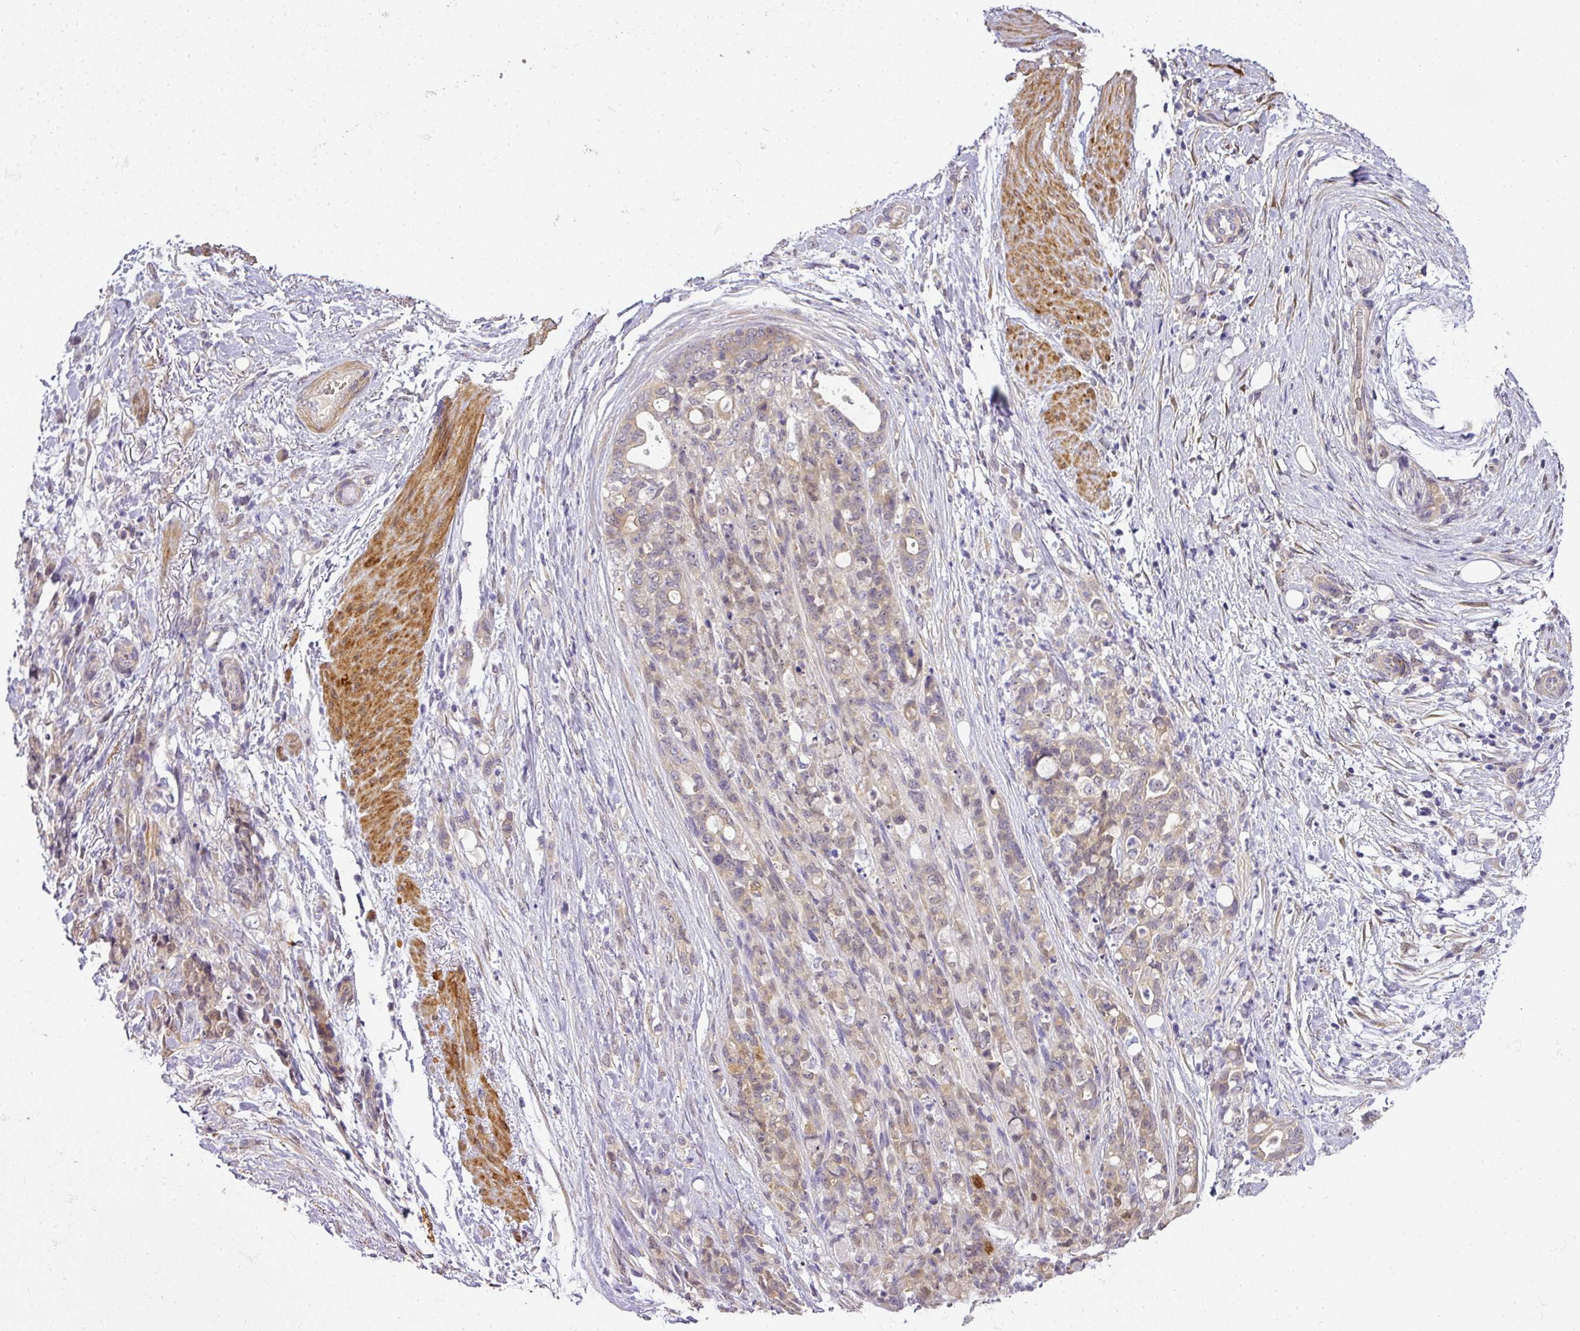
{"staining": {"intensity": "weak", "quantity": "<25%", "location": "cytoplasmic/membranous"}, "tissue": "stomach cancer", "cell_type": "Tumor cells", "image_type": "cancer", "snomed": [{"axis": "morphology", "description": "Normal tissue, NOS"}, {"axis": "morphology", "description": "Adenocarcinoma, NOS"}, {"axis": "topography", "description": "Stomach"}], "caption": "An immunohistochemistry (IHC) micrograph of stomach cancer (adenocarcinoma) is shown. There is no staining in tumor cells of stomach cancer (adenocarcinoma).", "gene": "ADH5", "patient": {"sex": "female", "age": 79}}